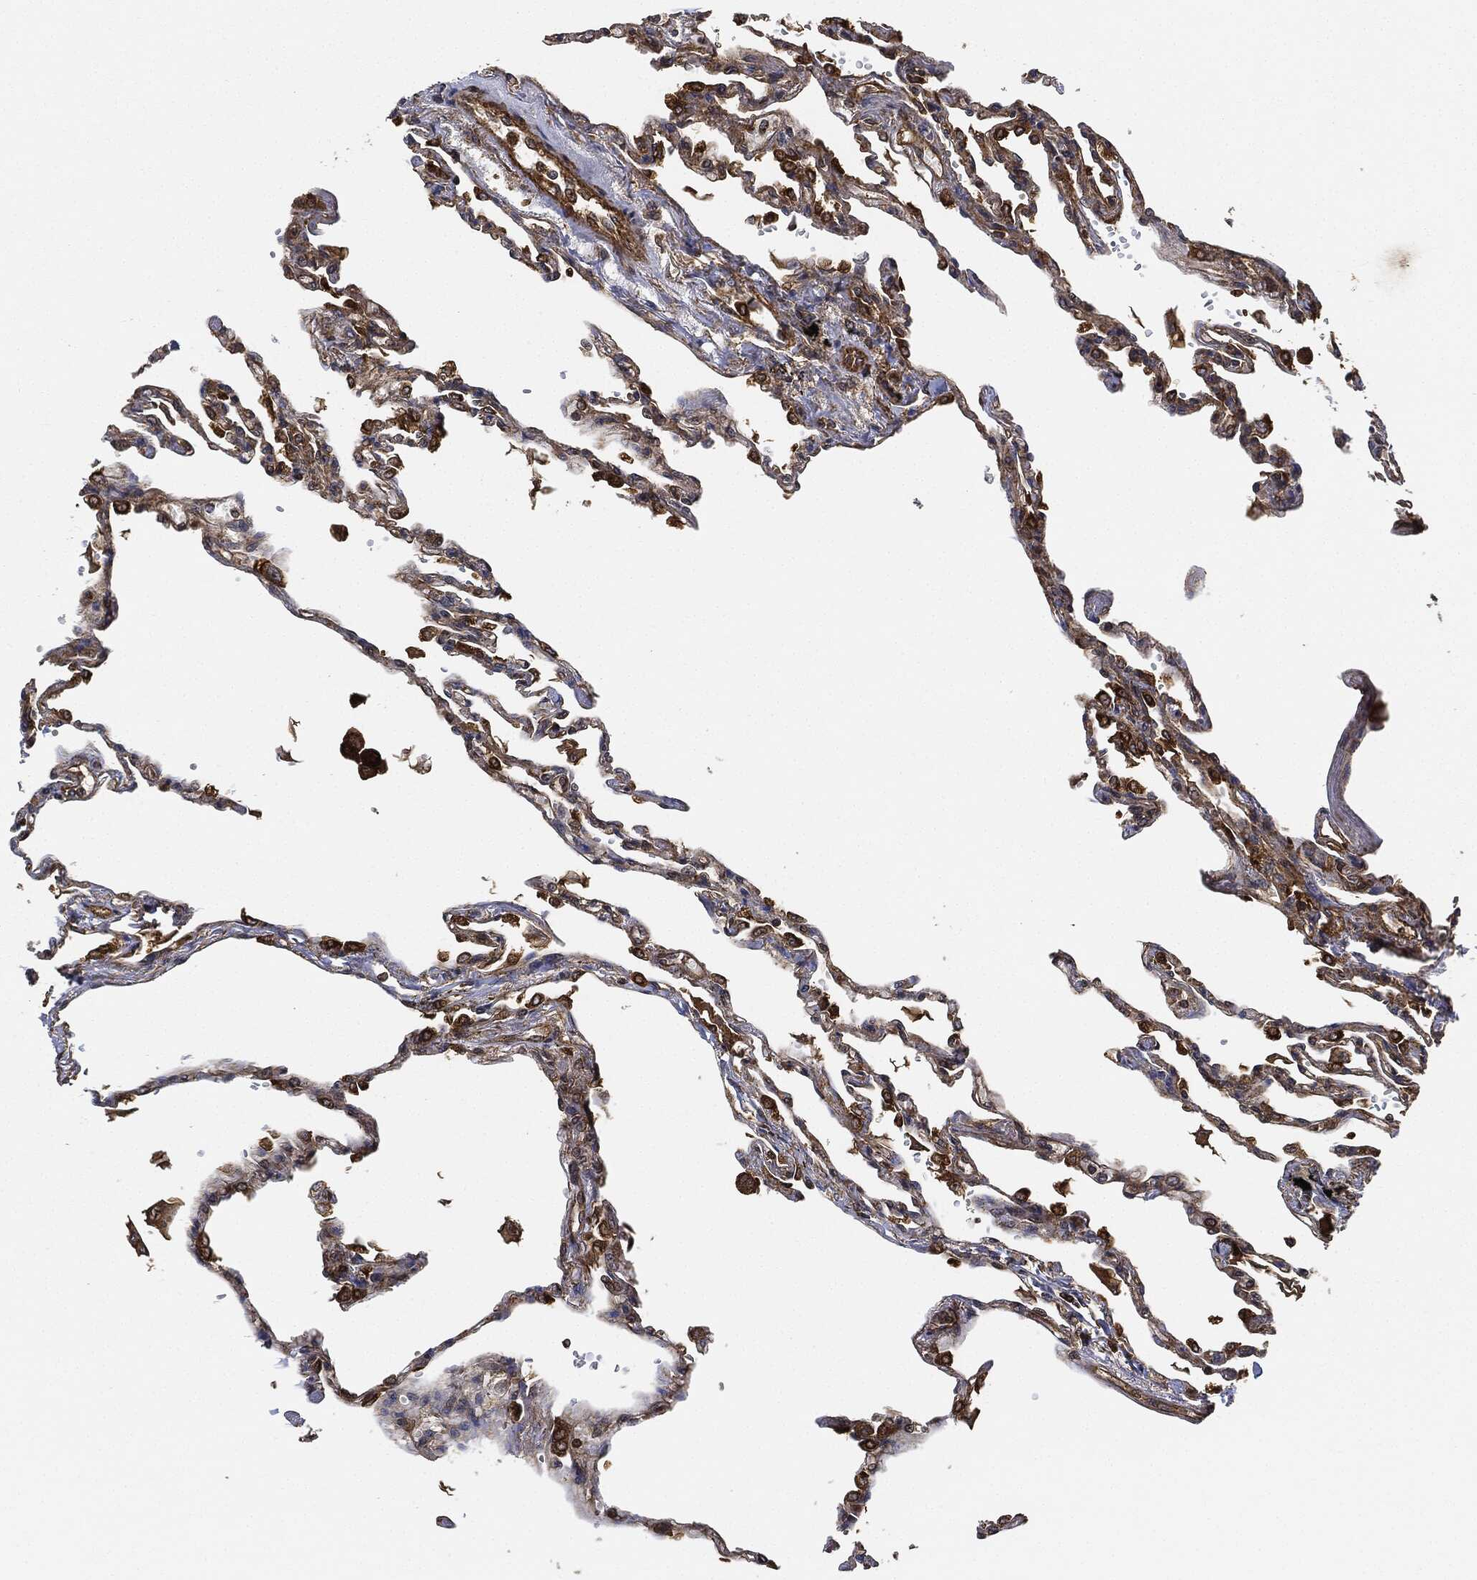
{"staining": {"intensity": "moderate", "quantity": "25%-75%", "location": "cytoplasmic/membranous"}, "tissue": "lung", "cell_type": "Alveolar cells", "image_type": "normal", "snomed": [{"axis": "morphology", "description": "Normal tissue, NOS"}, {"axis": "topography", "description": "Lung"}], "caption": "Human lung stained with a brown dye shows moderate cytoplasmic/membranous positive expression in about 25%-75% of alveolar cells.", "gene": "CEP290", "patient": {"sex": "male", "age": 78}}